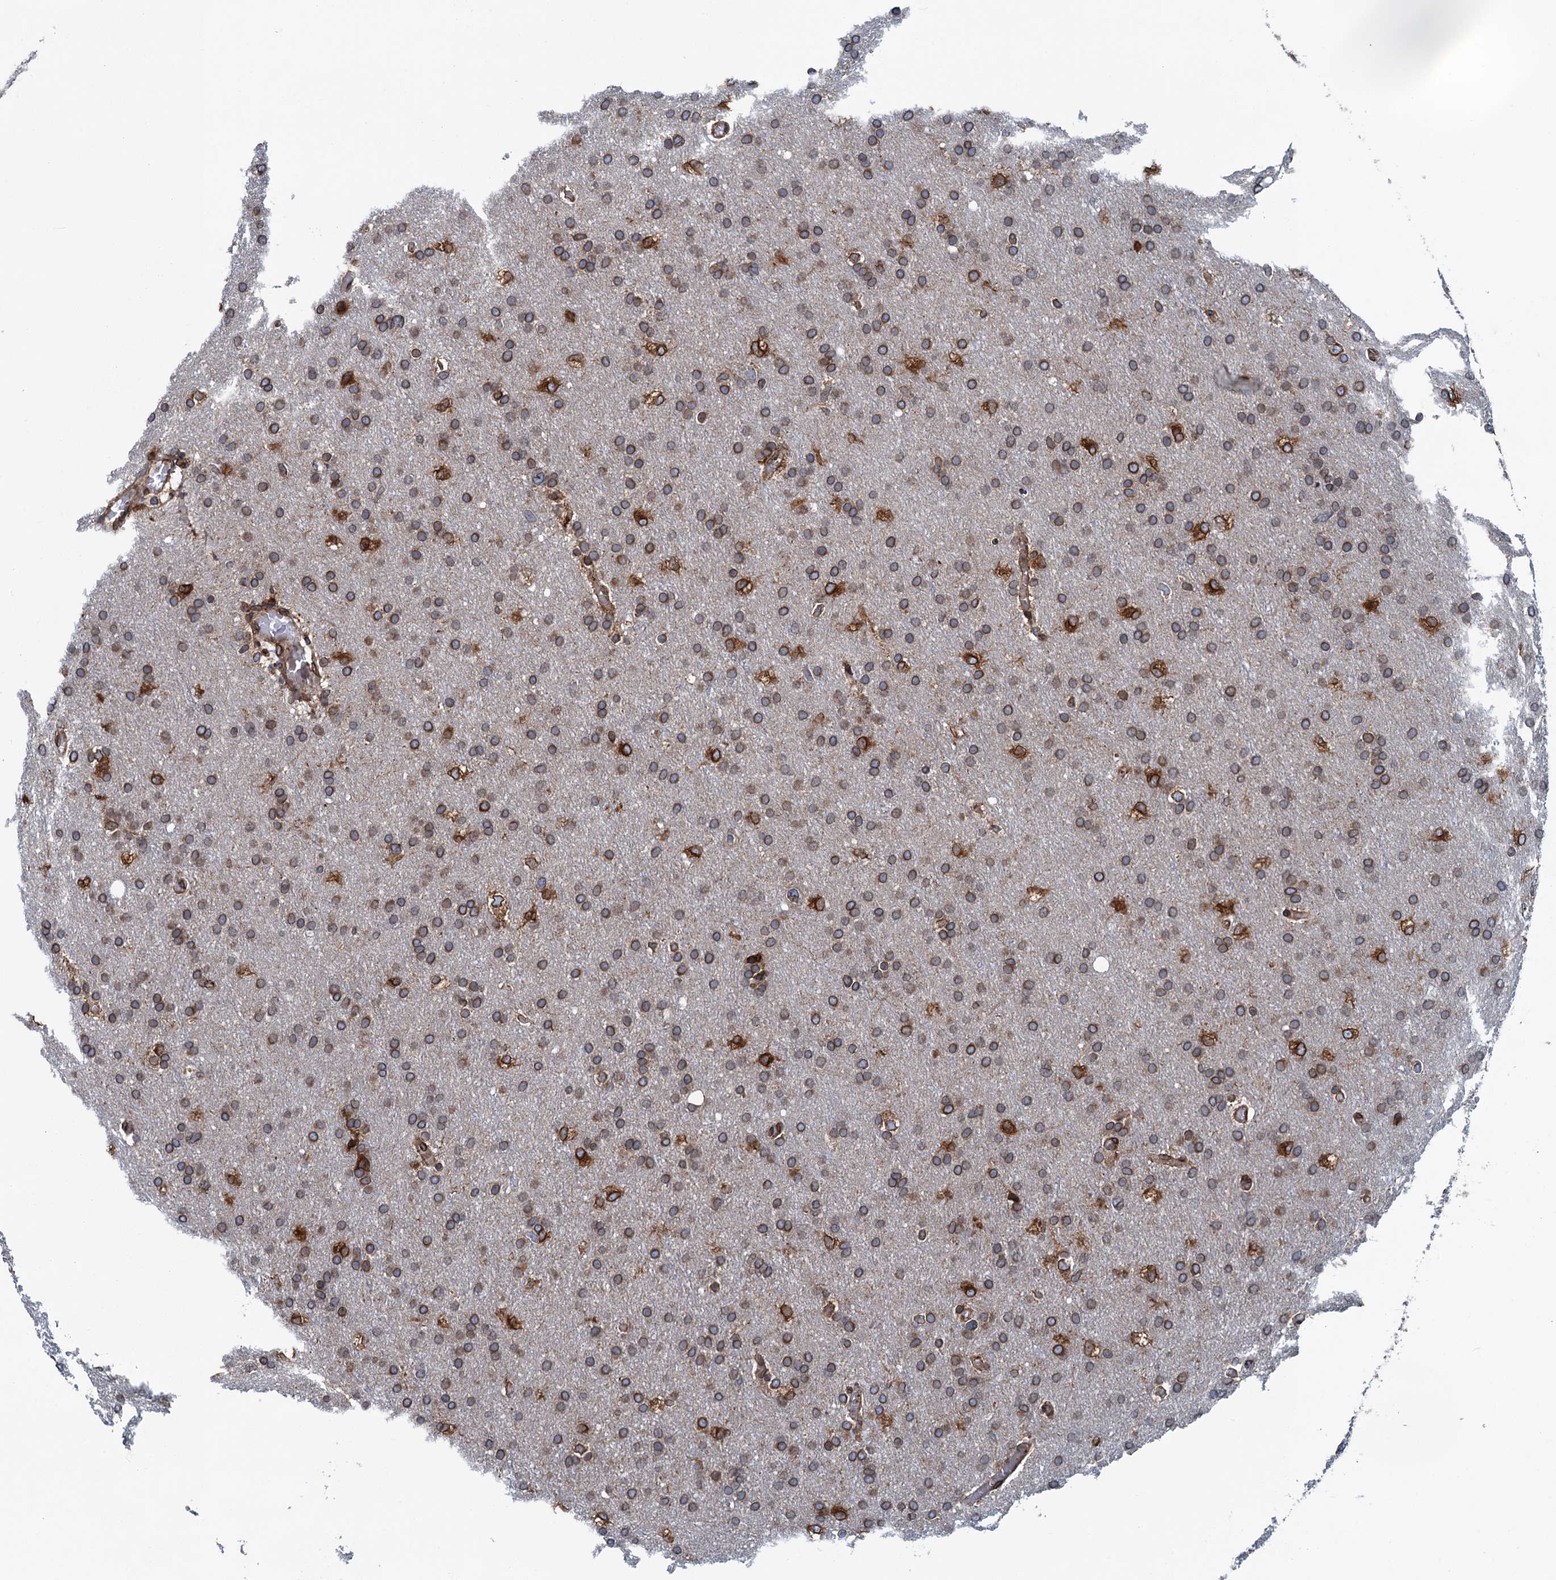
{"staining": {"intensity": "moderate", "quantity": ">75%", "location": "cytoplasmic/membranous"}, "tissue": "glioma", "cell_type": "Tumor cells", "image_type": "cancer", "snomed": [{"axis": "morphology", "description": "Glioma, malignant, High grade"}, {"axis": "topography", "description": "Cerebral cortex"}], "caption": "Brown immunohistochemical staining in malignant glioma (high-grade) displays moderate cytoplasmic/membranous staining in about >75% of tumor cells.", "gene": "TMEM205", "patient": {"sex": "female", "age": 36}}